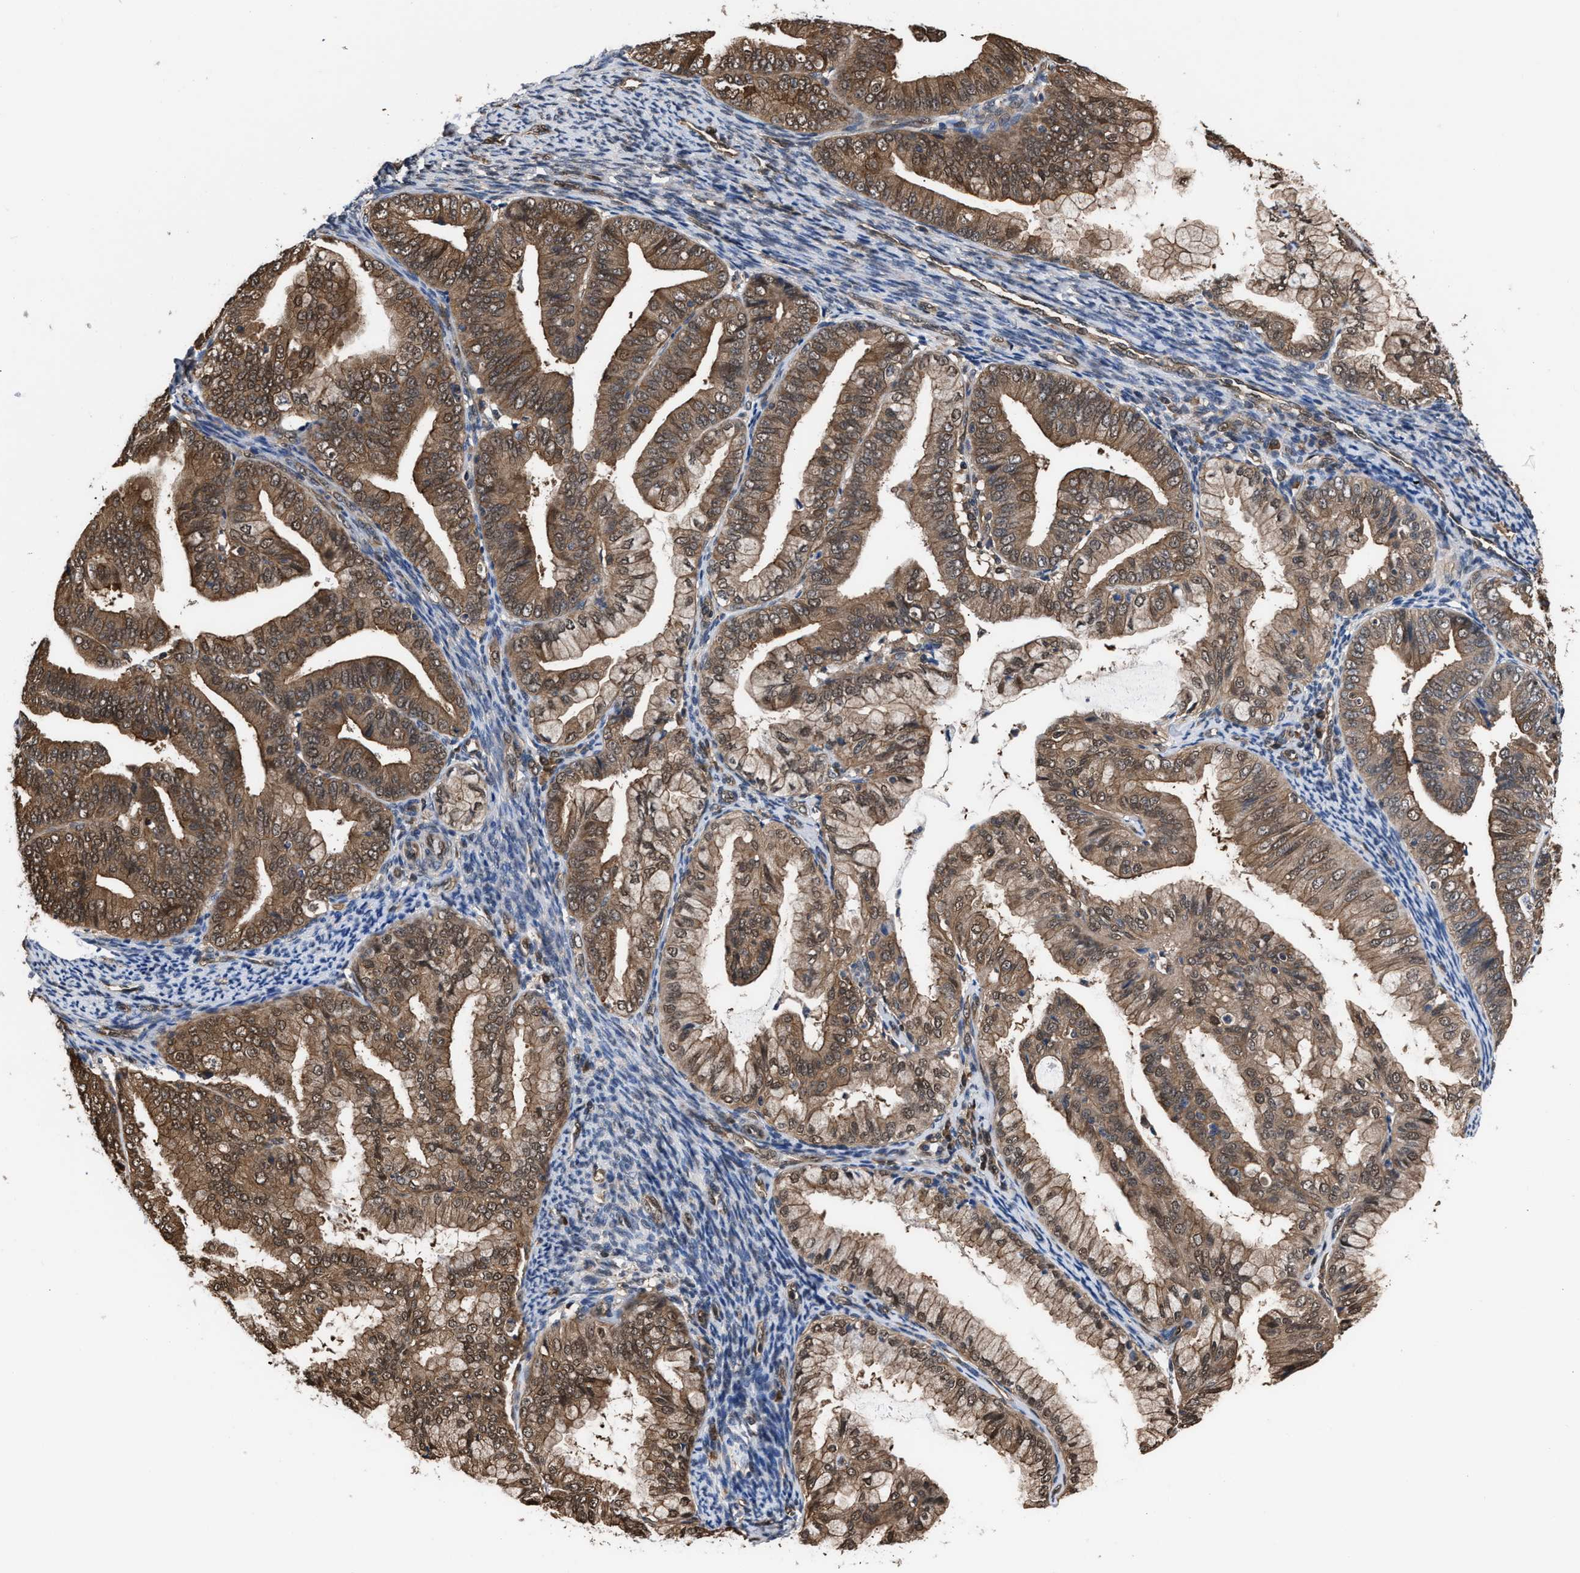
{"staining": {"intensity": "moderate", "quantity": ">75%", "location": "cytoplasmic/membranous,nuclear"}, "tissue": "endometrial cancer", "cell_type": "Tumor cells", "image_type": "cancer", "snomed": [{"axis": "morphology", "description": "Adenocarcinoma, NOS"}, {"axis": "topography", "description": "Endometrium"}], "caption": "Immunohistochemical staining of human endometrial adenocarcinoma demonstrates medium levels of moderate cytoplasmic/membranous and nuclear positivity in about >75% of tumor cells.", "gene": "SCAI", "patient": {"sex": "female", "age": 63}}